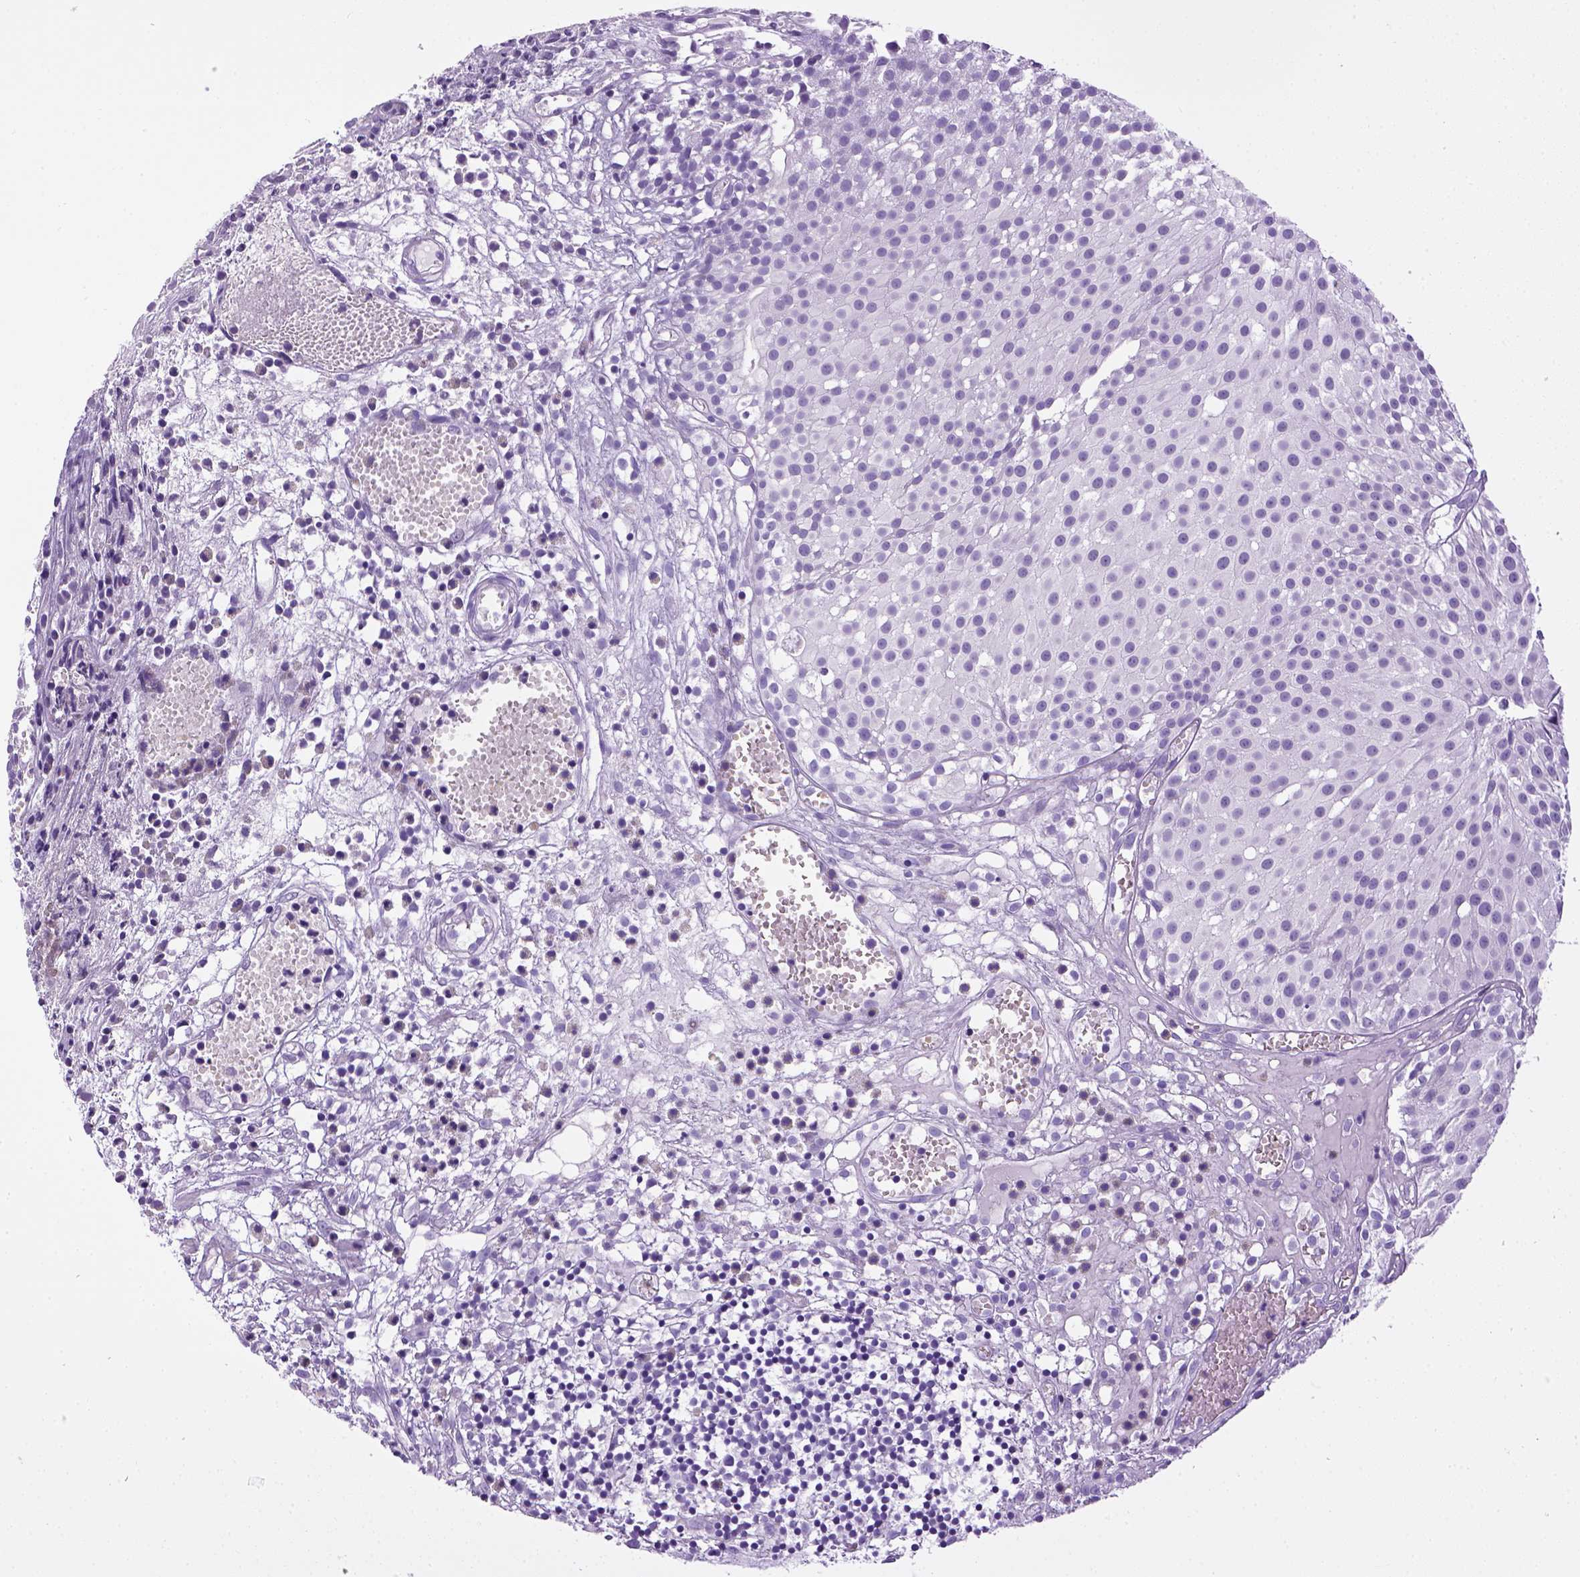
{"staining": {"intensity": "negative", "quantity": "none", "location": "none"}, "tissue": "urothelial cancer", "cell_type": "Tumor cells", "image_type": "cancer", "snomed": [{"axis": "morphology", "description": "Urothelial carcinoma, Low grade"}, {"axis": "topography", "description": "Urinary bladder"}], "caption": "Low-grade urothelial carcinoma was stained to show a protein in brown. There is no significant positivity in tumor cells.", "gene": "SGCG", "patient": {"sex": "male", "age": 79}}